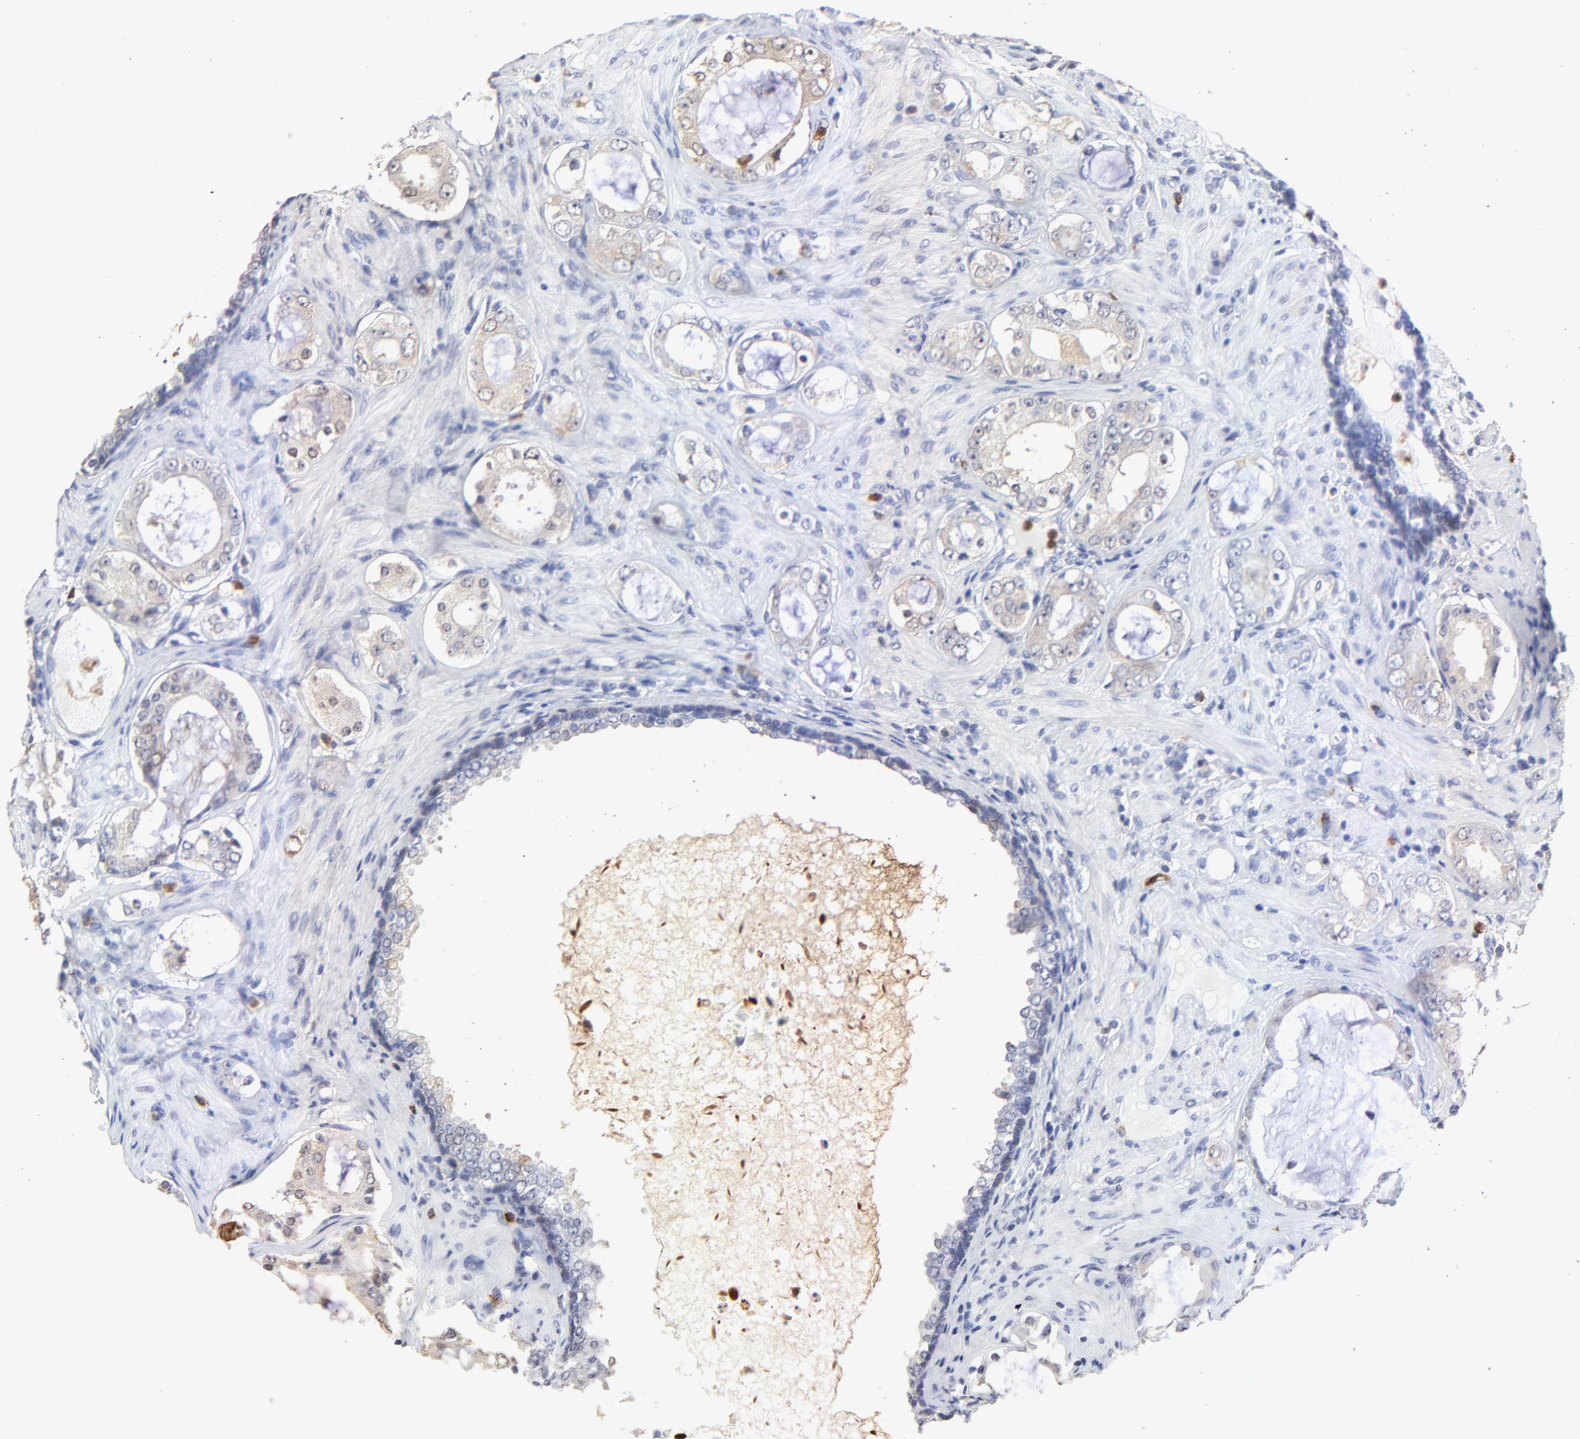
{"staining": {"intensity": "weak", "quantity": "<25%", "location": "cytoplasmic/membranous"}, "tissue": "prostate cancer", "cell_type": "Tumor cells", "image_type": "cancer", "snomed": [{"axis": "morphology", "description": "Adenocarcinoma, Medium grade"}, {"axis": "topography", "description": "Prostate"}], "caption": "Adenocarcinoma (medium-grade) (prostate) stained for a protein using immunohistochemistry (IHC) reveals no expression tumor cells.", "gene": "SMARCA1", "patient": {"sex": "male", "age": 73}}